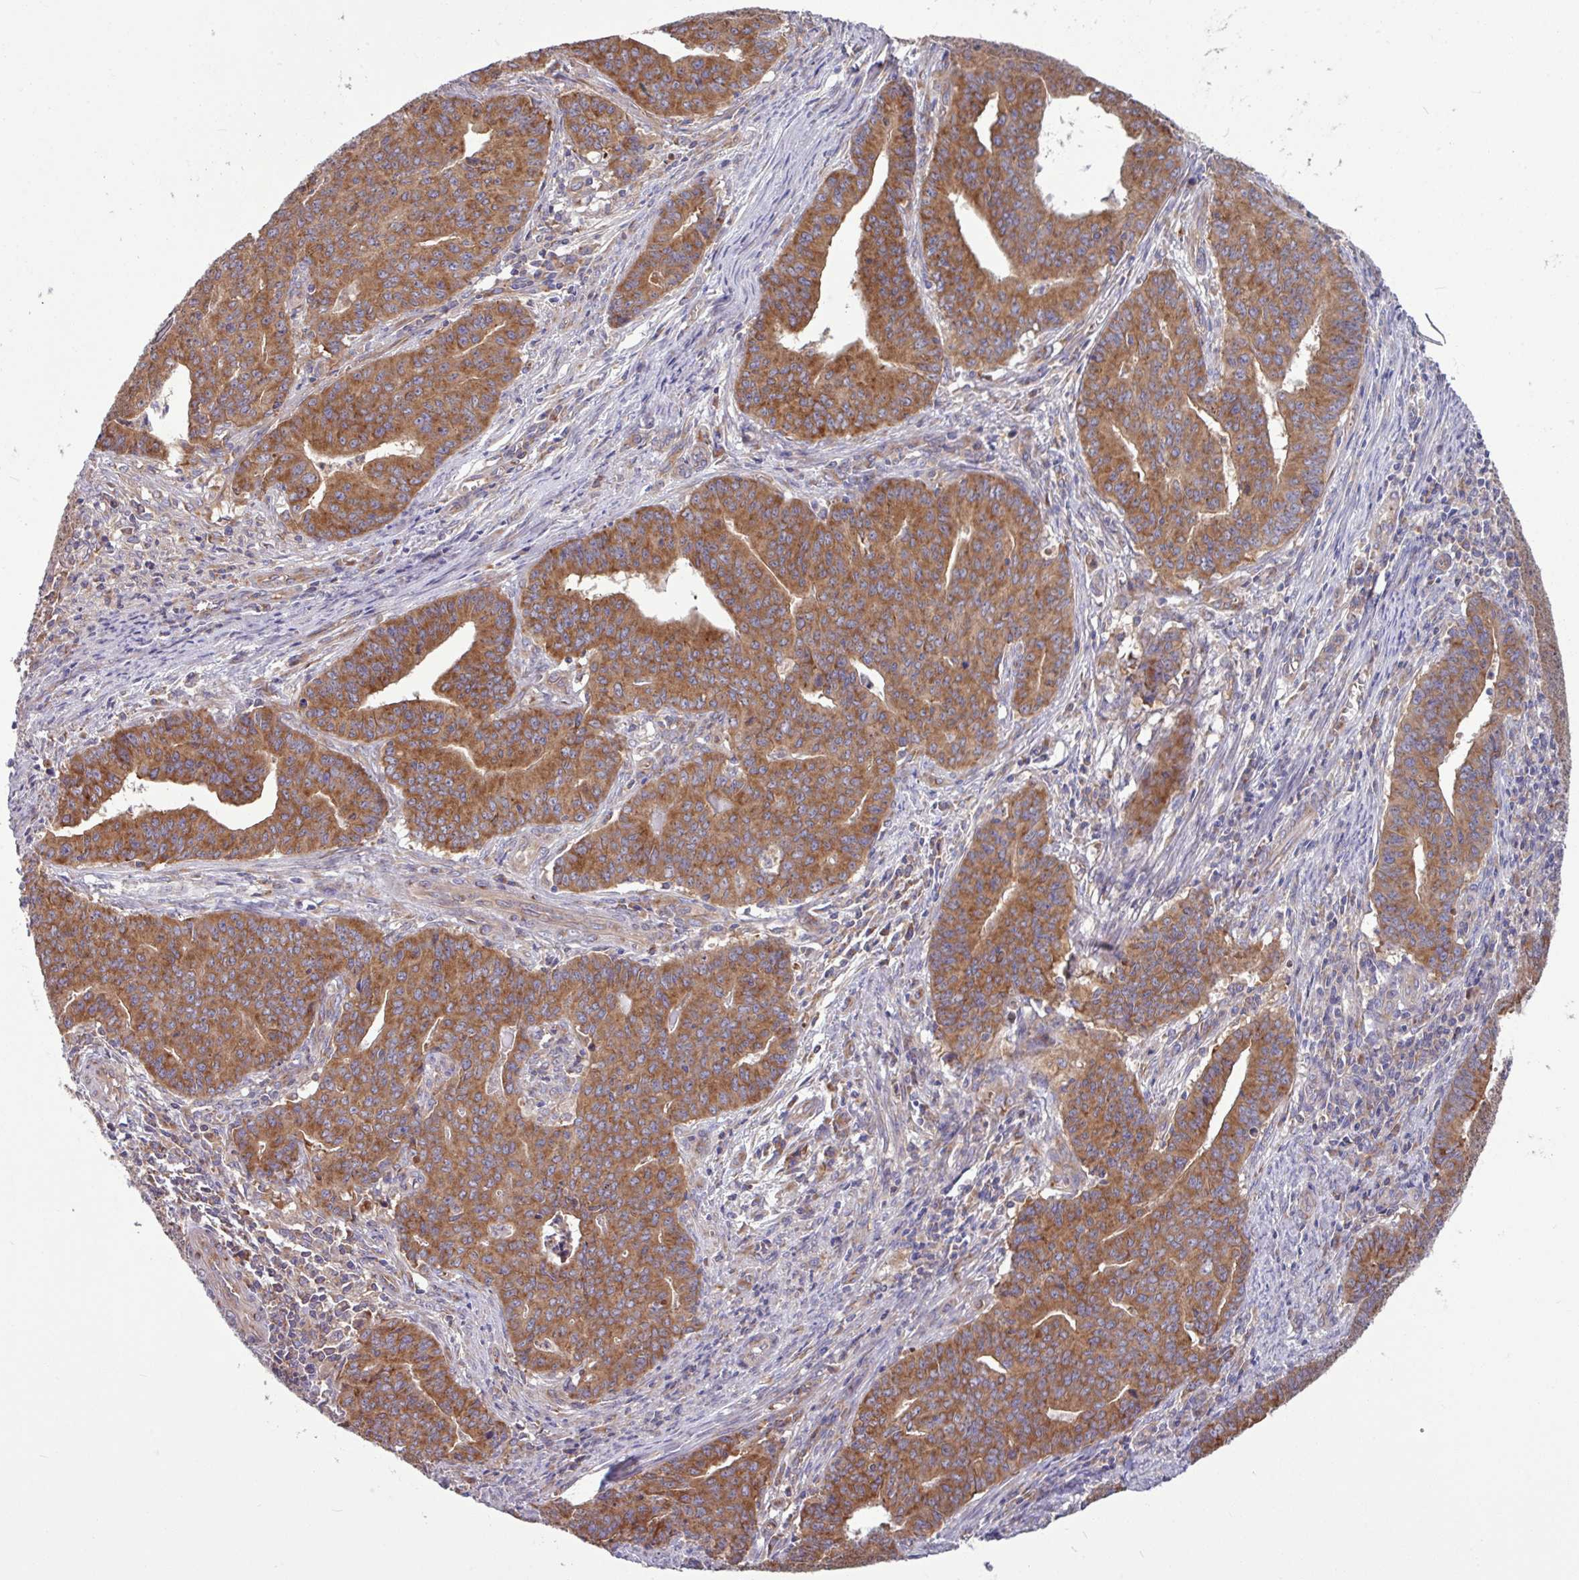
{"staining": {"intensity": "strong", "quantity": ">75%", "location": "cytoplasmic/membranous"}, "tissue": "endometrial cancer", "cell_type": "Tumor cells", "image_type": "cancer", "snomed": [{"axis": "morphology", "description": "Adenocarcinoma, NOS"}, {"axis": "topography", "description": "Endometrium"}], "caption": "Brown immunohistochemical staining in human endometrial cancer (adenocarcinoma) displays strong cytoplasmic/membranous positivity in about >75% of tumor cells.", "gene": "LSM12", "patient": {"sex": "female", "age": 59}}